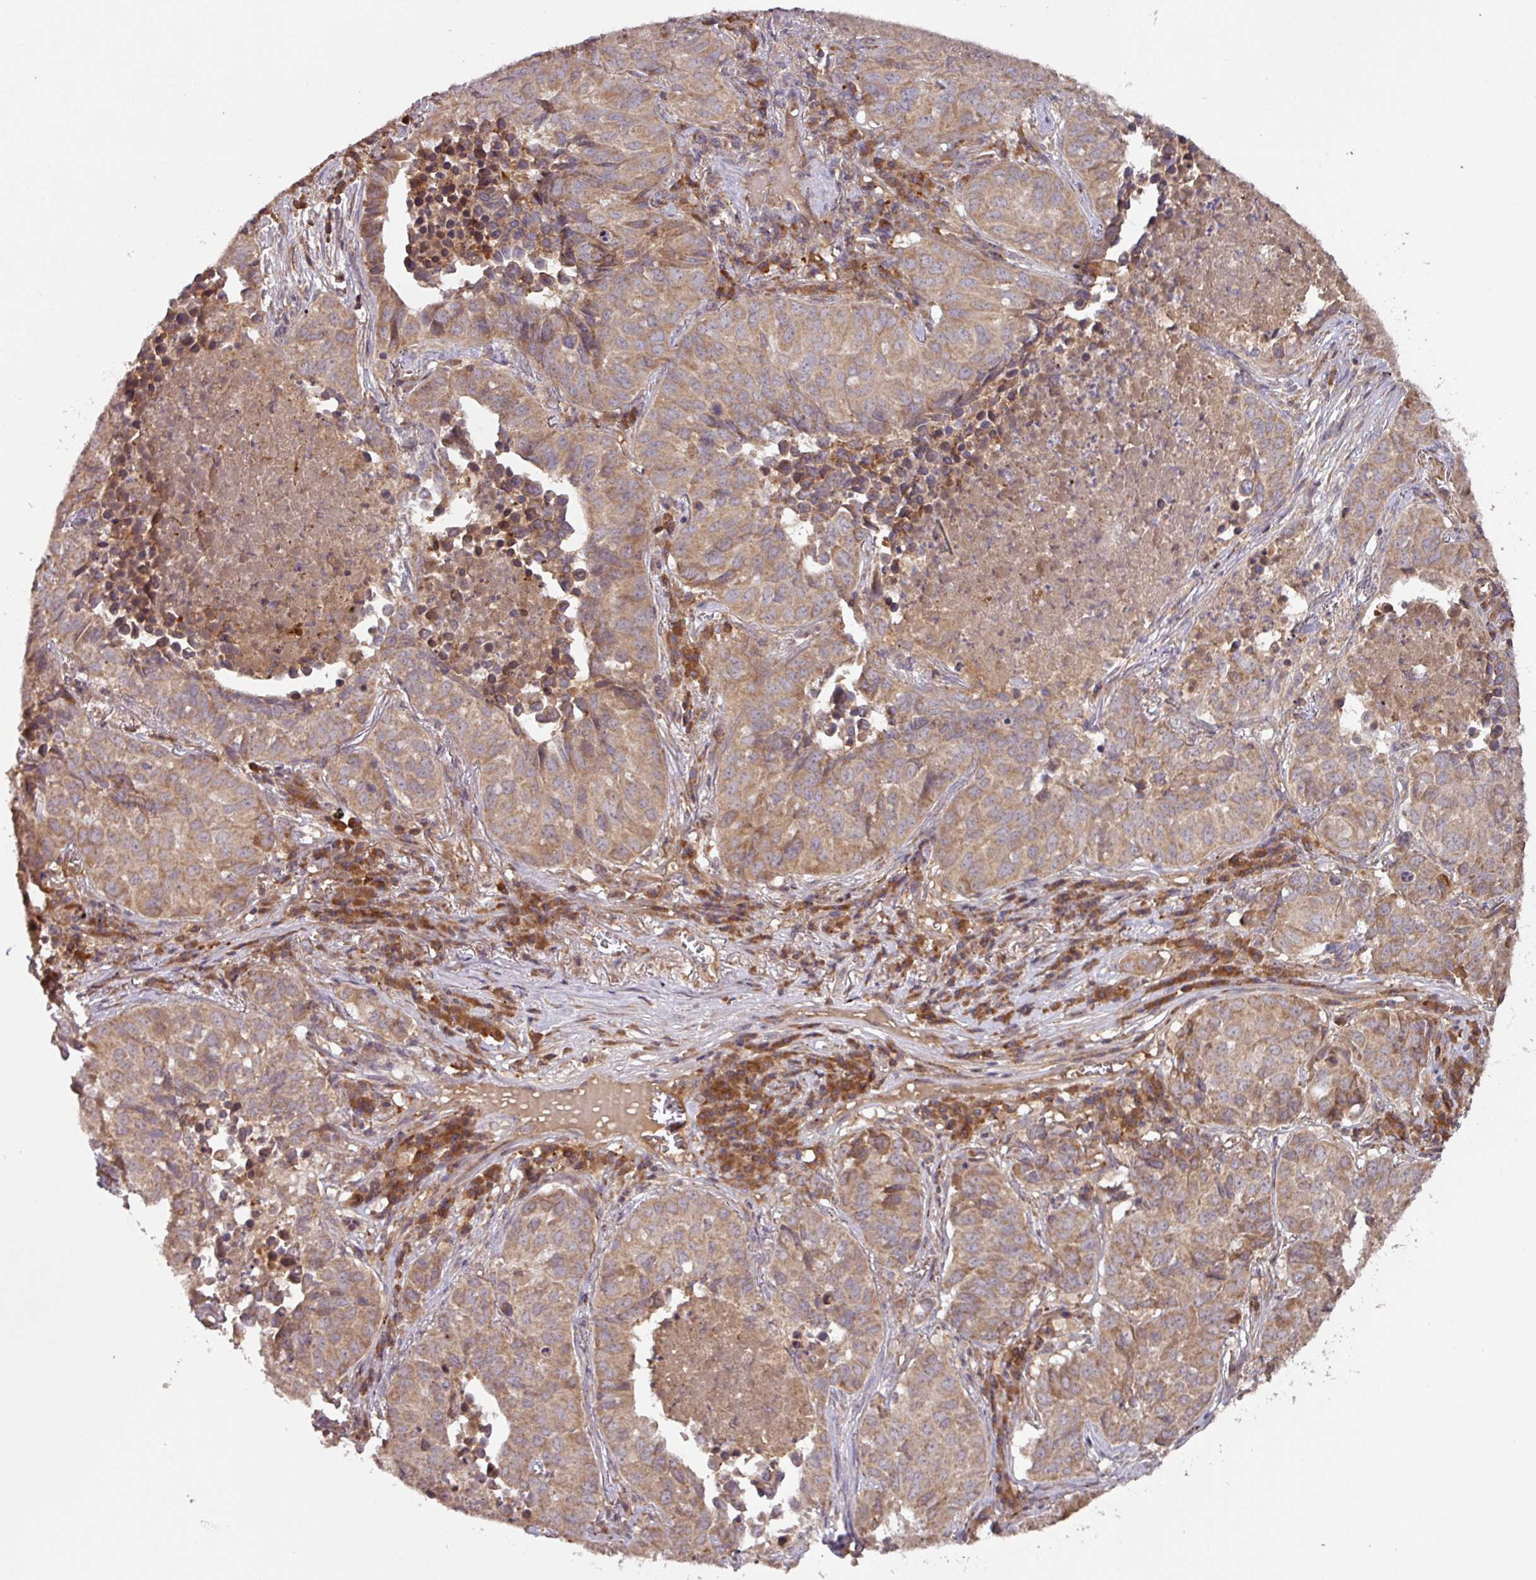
{"staining": {"intensity": "moderate", "quantity": "25%-75%", "location": "cytoplasmic/membranous"}, "tissue": "lung cancer", "cell_type": "Tumor cells", "image_type": "cancer", "snomed": [{"axis": "morphology", "description": "Adenocarcinoma, NOS"}, {"axis": "topography", "description": "Lung"}], "caption": "Immunohistochemistry (IHC) (DAB) staining of adenocarcinoma (lung) shows moderate cytoplasmic/membranous protein positivity in approximately 25%-75% of tumor cells.", "gene": "MRRF", "patient": {"sex": "female", "age": 50}}